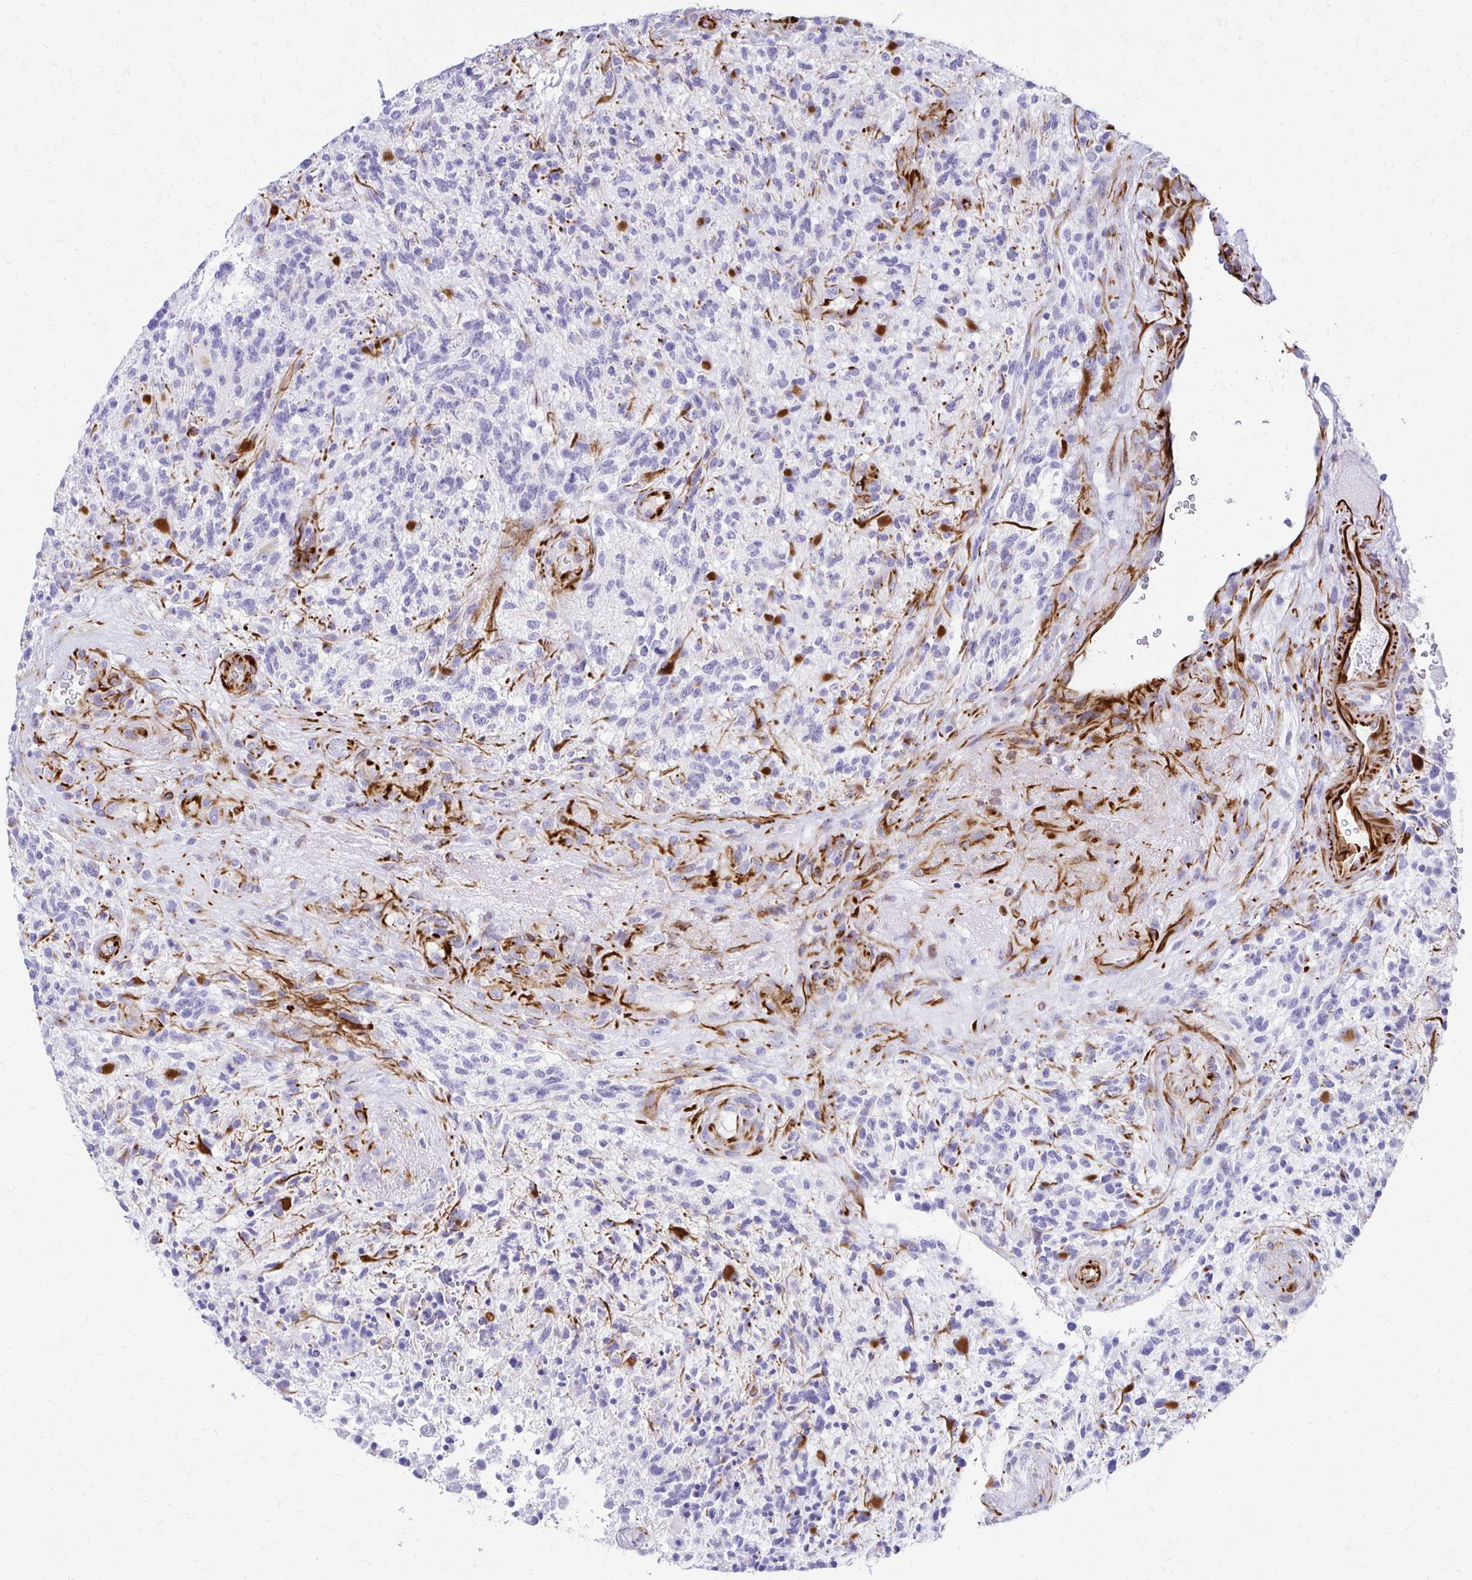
{"staining": {"intensity": "negative", "quantity": "none", "location": "none"}, "tissue": "glioma", "cell_type": "Tumor cells", "image_type": "cancer", "snomed": [{"axis": "morphology", "description": "Glioma, malignant, High grade"}, {"axis": "topography", "description": "Brain"}], "caption": "This is a photomicrograph of IHC staining of malignant glioma (high-grade), which shows no positivity in tumor cells.", "gene": "TMEM54", "patient": {"sex": "female", "age": 71}}